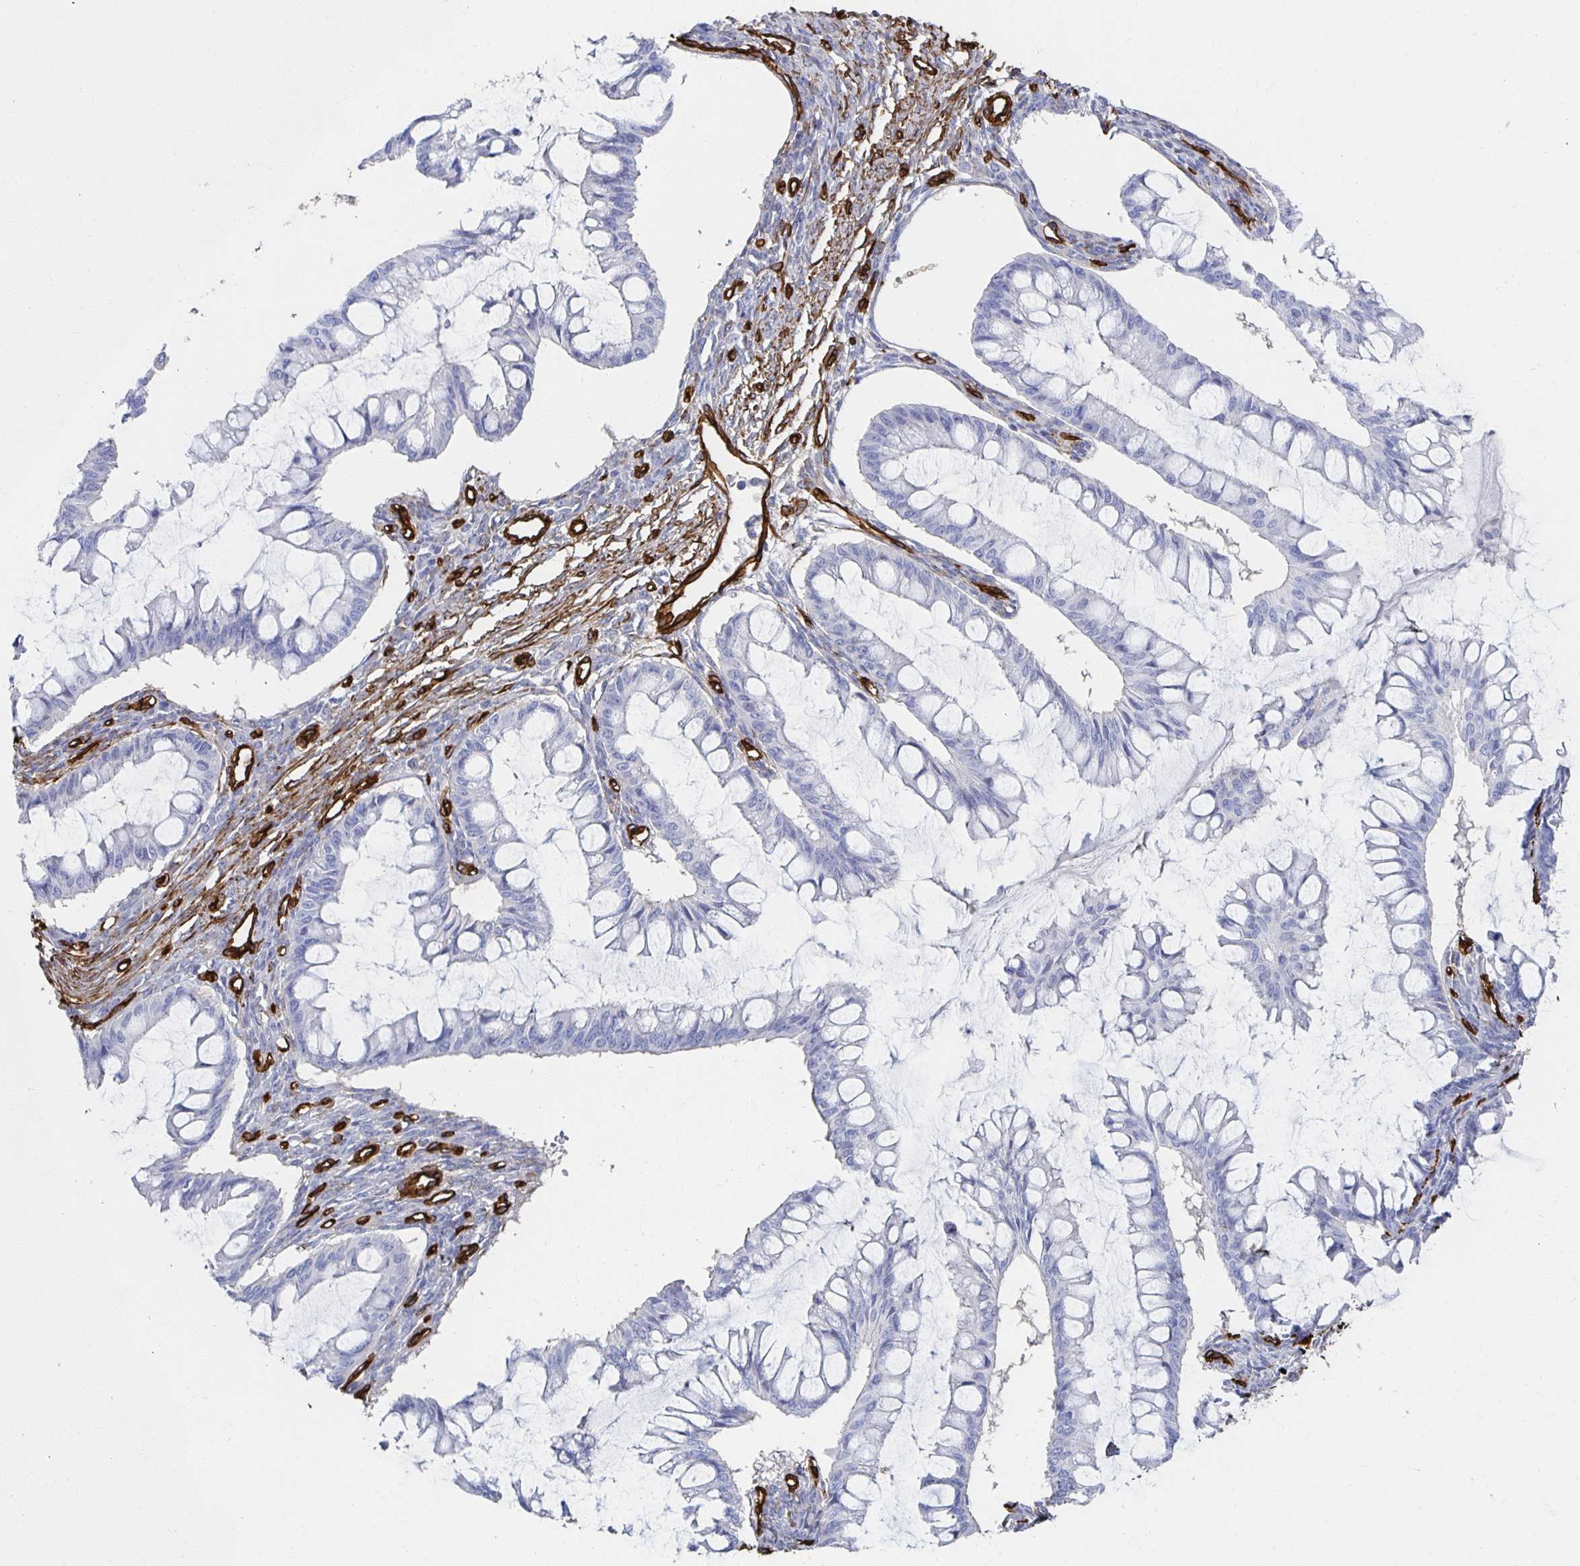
{"staining": {"intensity": "negative", "quantity": "none", "location": "none"}, "tissue": "ovarian cancer", "cell_type": "Tumor cells", "image_type": "cancer", "snomed": [{"axis": "morphology", "description": "Cystadenocarcinoma, mucinous, NOS"}, {"axis": "topography", "description": "Ovary"}], "caption": "DAB immunohistochemical staining of ovarian mucinous cystadenocarcinoma displays no significant staining in tumor cells. (Immunohistochemistry, brightfield microscopy, high magnification).", "gene": "VIPR2", "patient": {"sex": "female", "age": 73}}